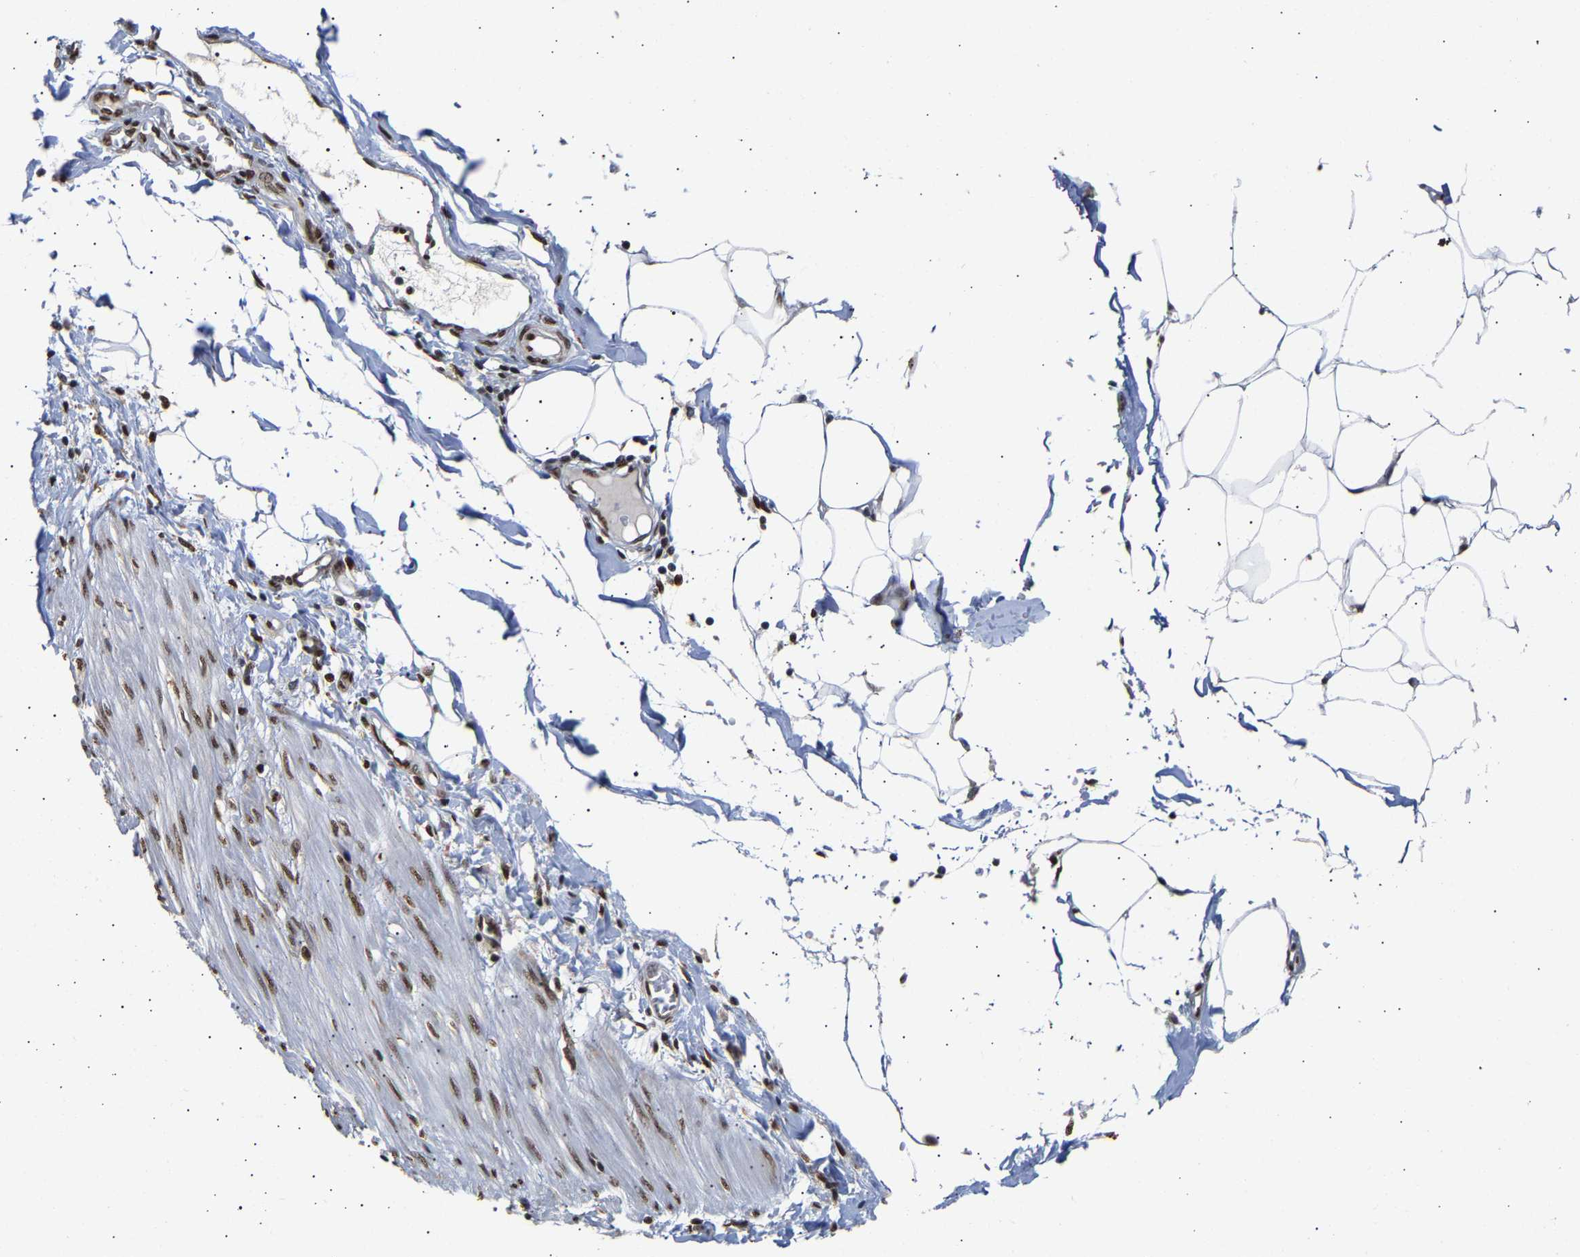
{"staining": {"intensity": "strong", "quantity": ">75%", "location": "nuclear"}, "tissue": "adipose tissue", "cell_type": "Adipocytes", "image_type": "normal", "snomed": [{"axis": "morphology", "description": "Normal tissue, NOS"}, {"axis": "morphology", "description": "Adenocarcinoma, NOS"}, {"axis": "topography", "description": "Colon"}, {"axis": "topography", "description": "Peripheral nerve tissue"}], "caption": "Protein positivity by IHC exhibits strong nuclear expression in about >75% of adipocytes in unremarkable adipose tissue. The staining is performed using DAB brown chromogen to label protein expression. The nuclei are counter-stained blue using hematoxylin.", "gene": "PSIP1", "patient": {"sex": "male", "age": 14}}